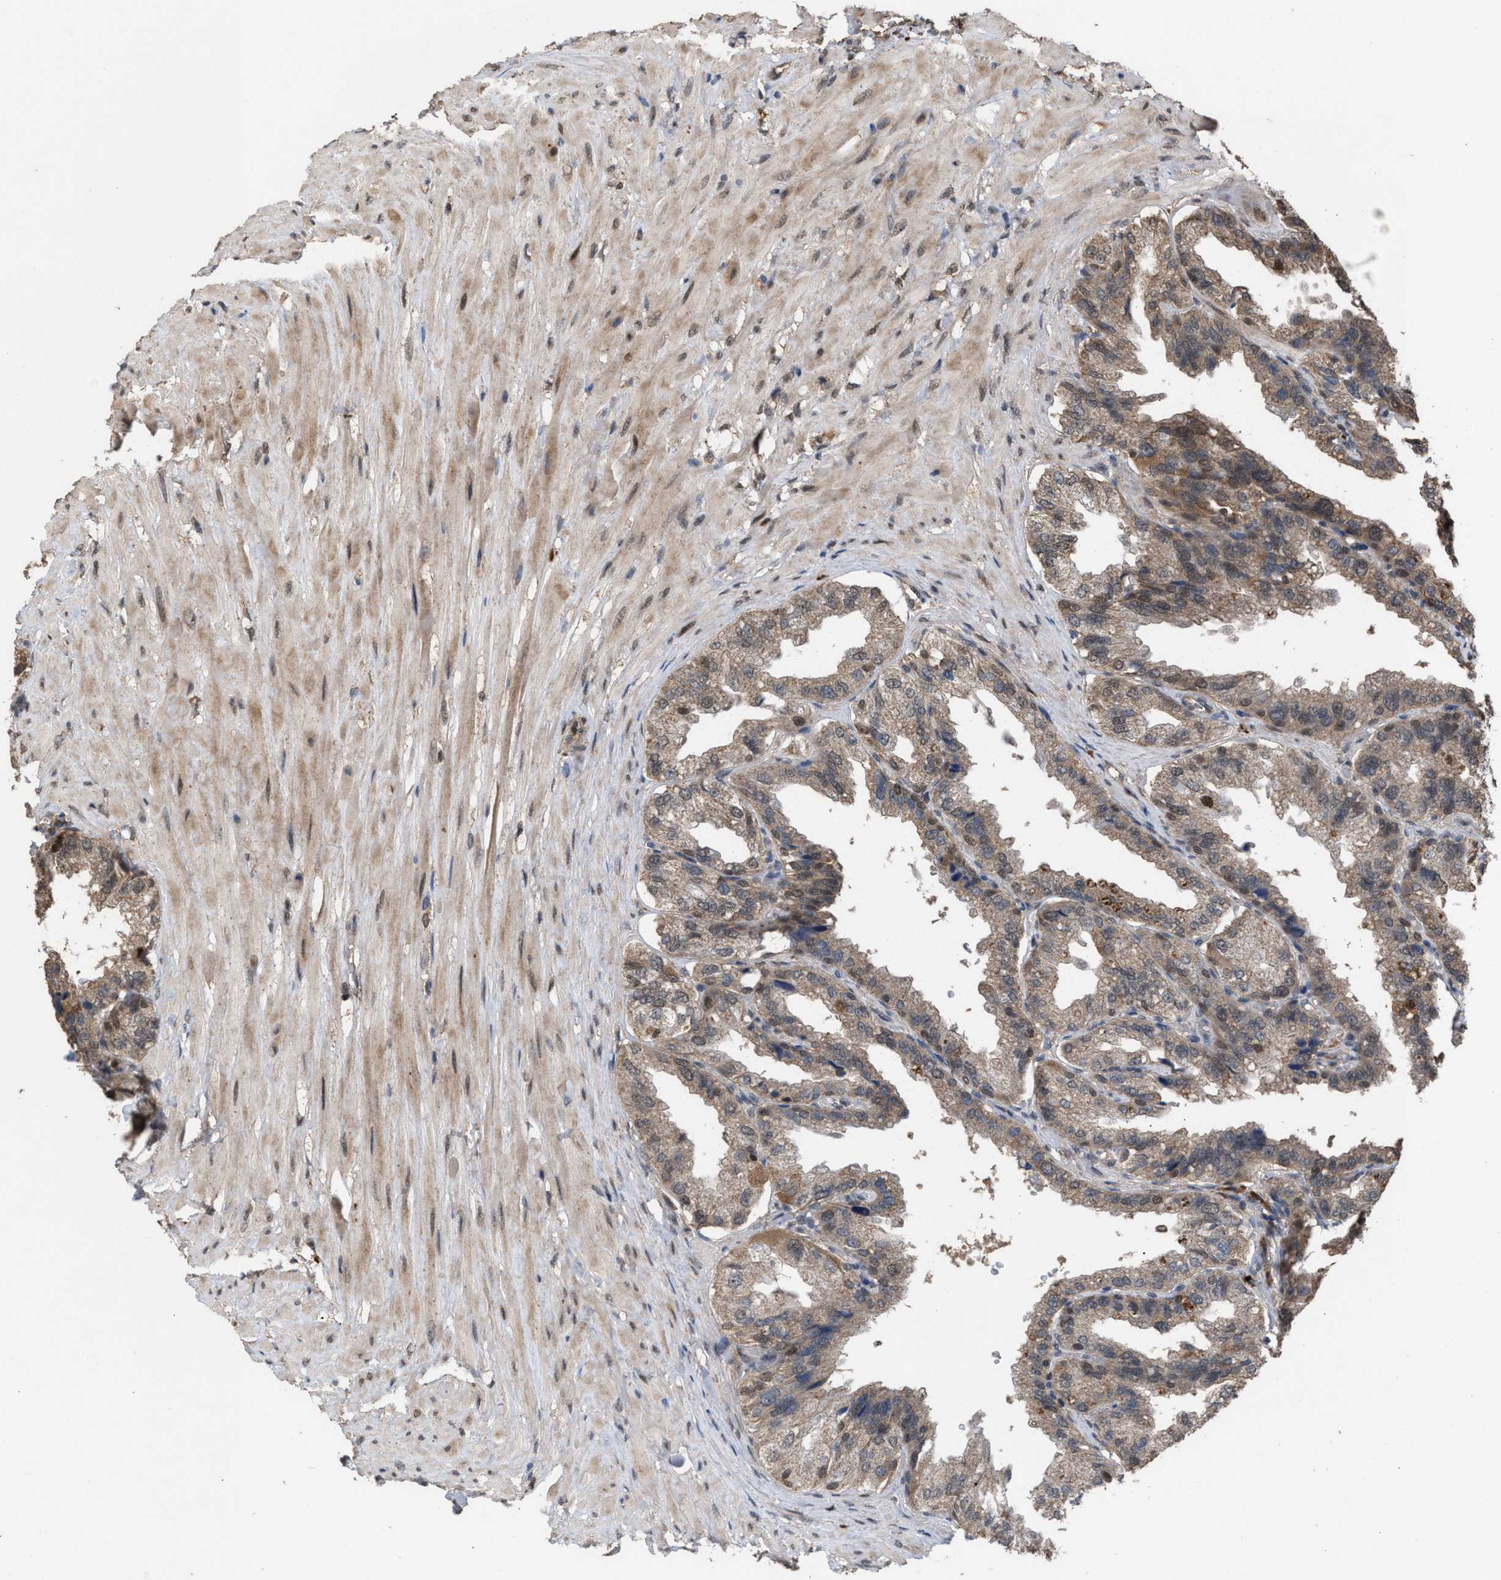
{"staining": {"intensity": "weak", "quantity": ">75%", "location": "cytoplasmic/membranous"}, "tissue": "seminal vesicle", "cell_type": "Glandular cells", "image_type": "normal", "snomed": [{"axis": "morphology", "description": "Normal tissue, NOS"}, {"axis": "topography", "description": "Seminal veicle"}], "caption": "This is a micrograph of immunohistochemistry staining of benign seminal vesicle, which shows weak expression in the cytoplasmic/membranous of glandular cells.", "gene": "C9orf78", "patient": {"sex": "male", "age": 68}}